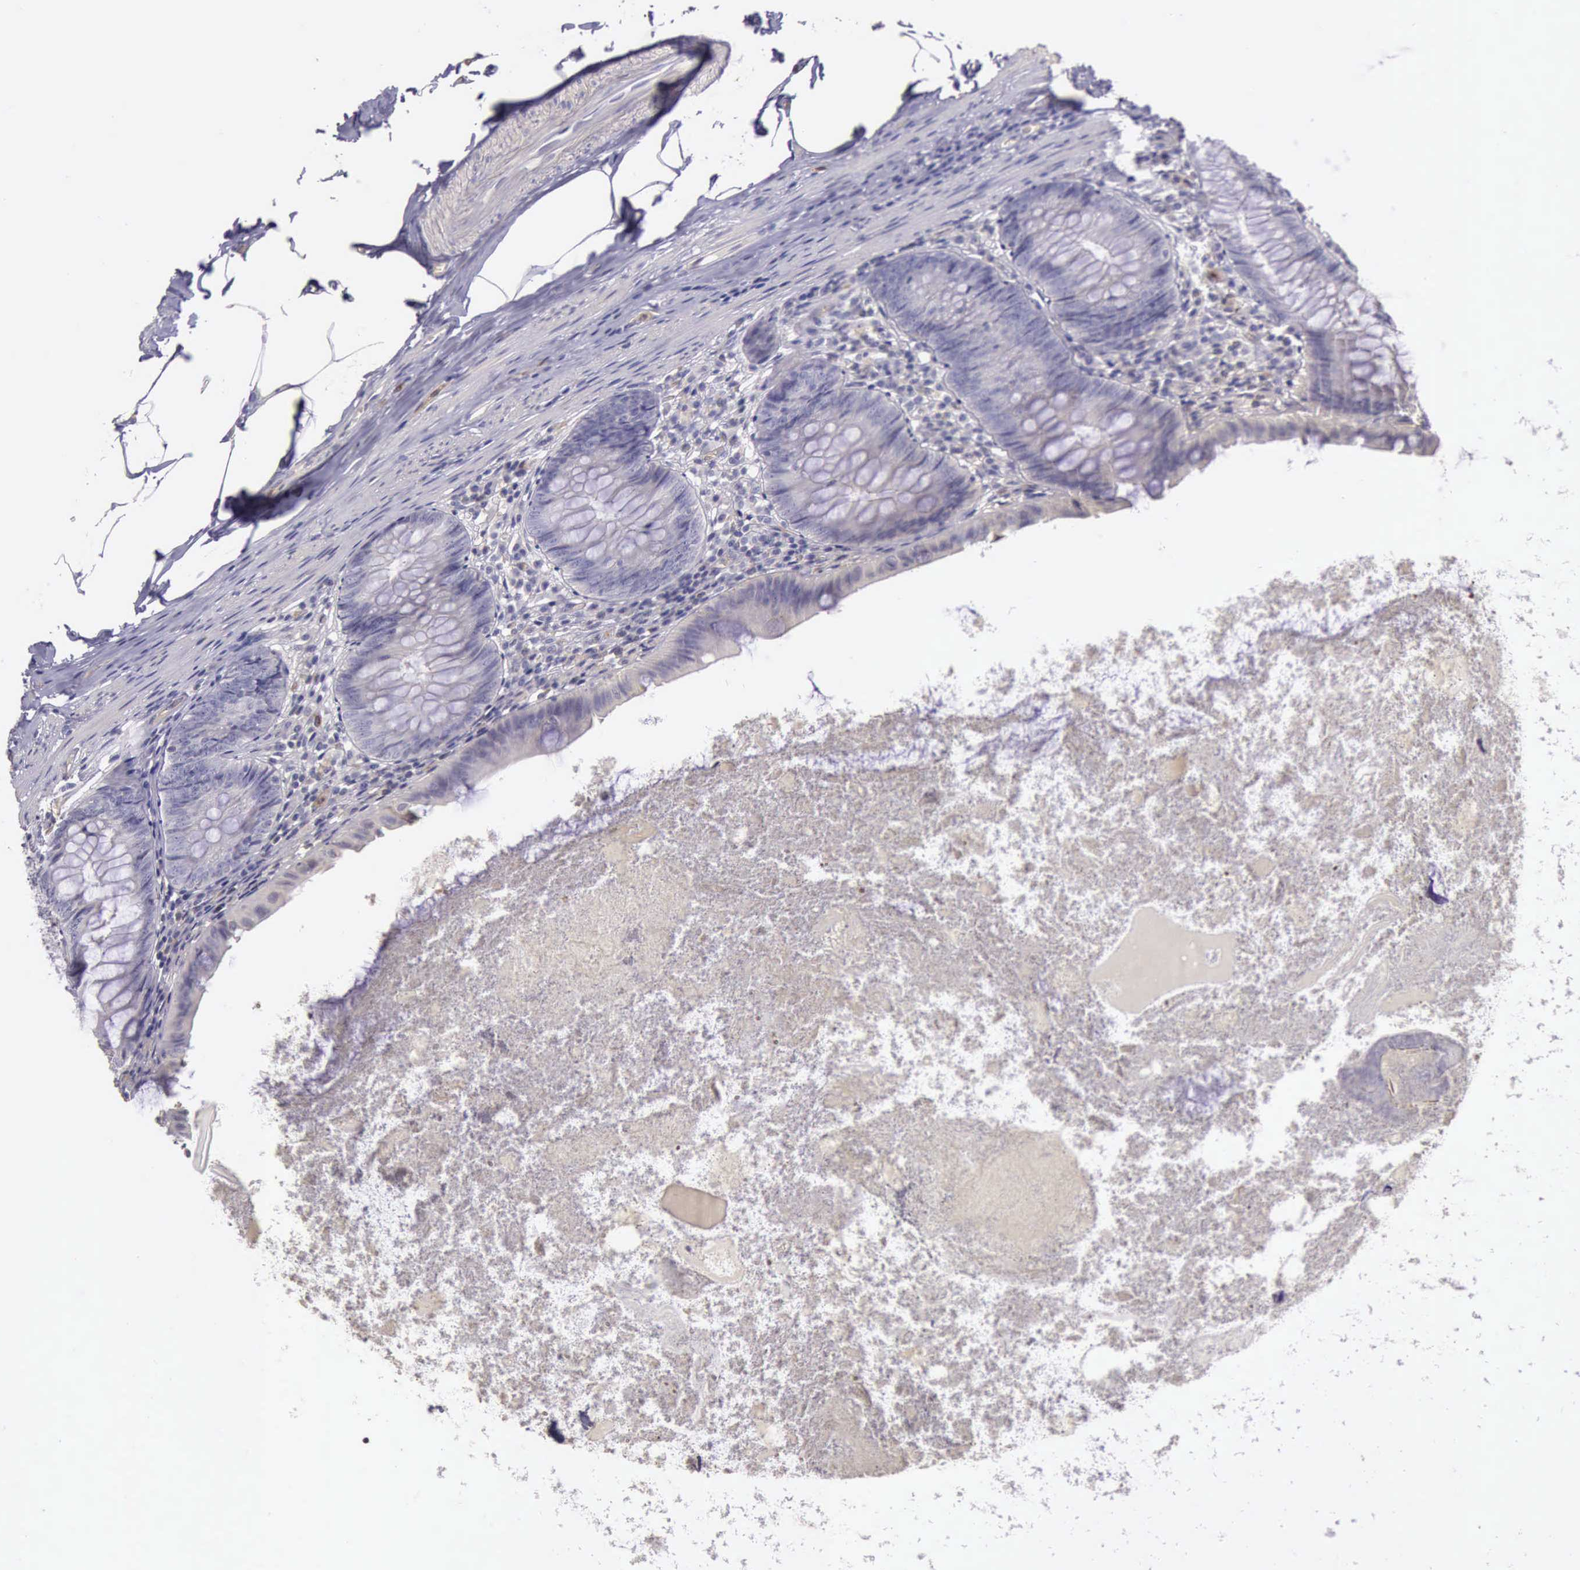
{"staining": {"intensity": "negative", "quantity": "none", "location": "none"}, "tissue": "appendix", "cell_type": "Glandular cells", "image_type": "normal", "snomed": [{"axis": "morphology", "description": "Normal tissue, NOS"}, {"axis": "topography", "description": "Appendix"}], "caption": "Glandular cells show no significant positivity in normal appendix. (DAB (3,3'-diaminobenzidine) immunohistochemistry (IHC) with hematoxylin counter stain).", "gene": "TCEANC", "patient": {"sex": "female", "age": 82}}